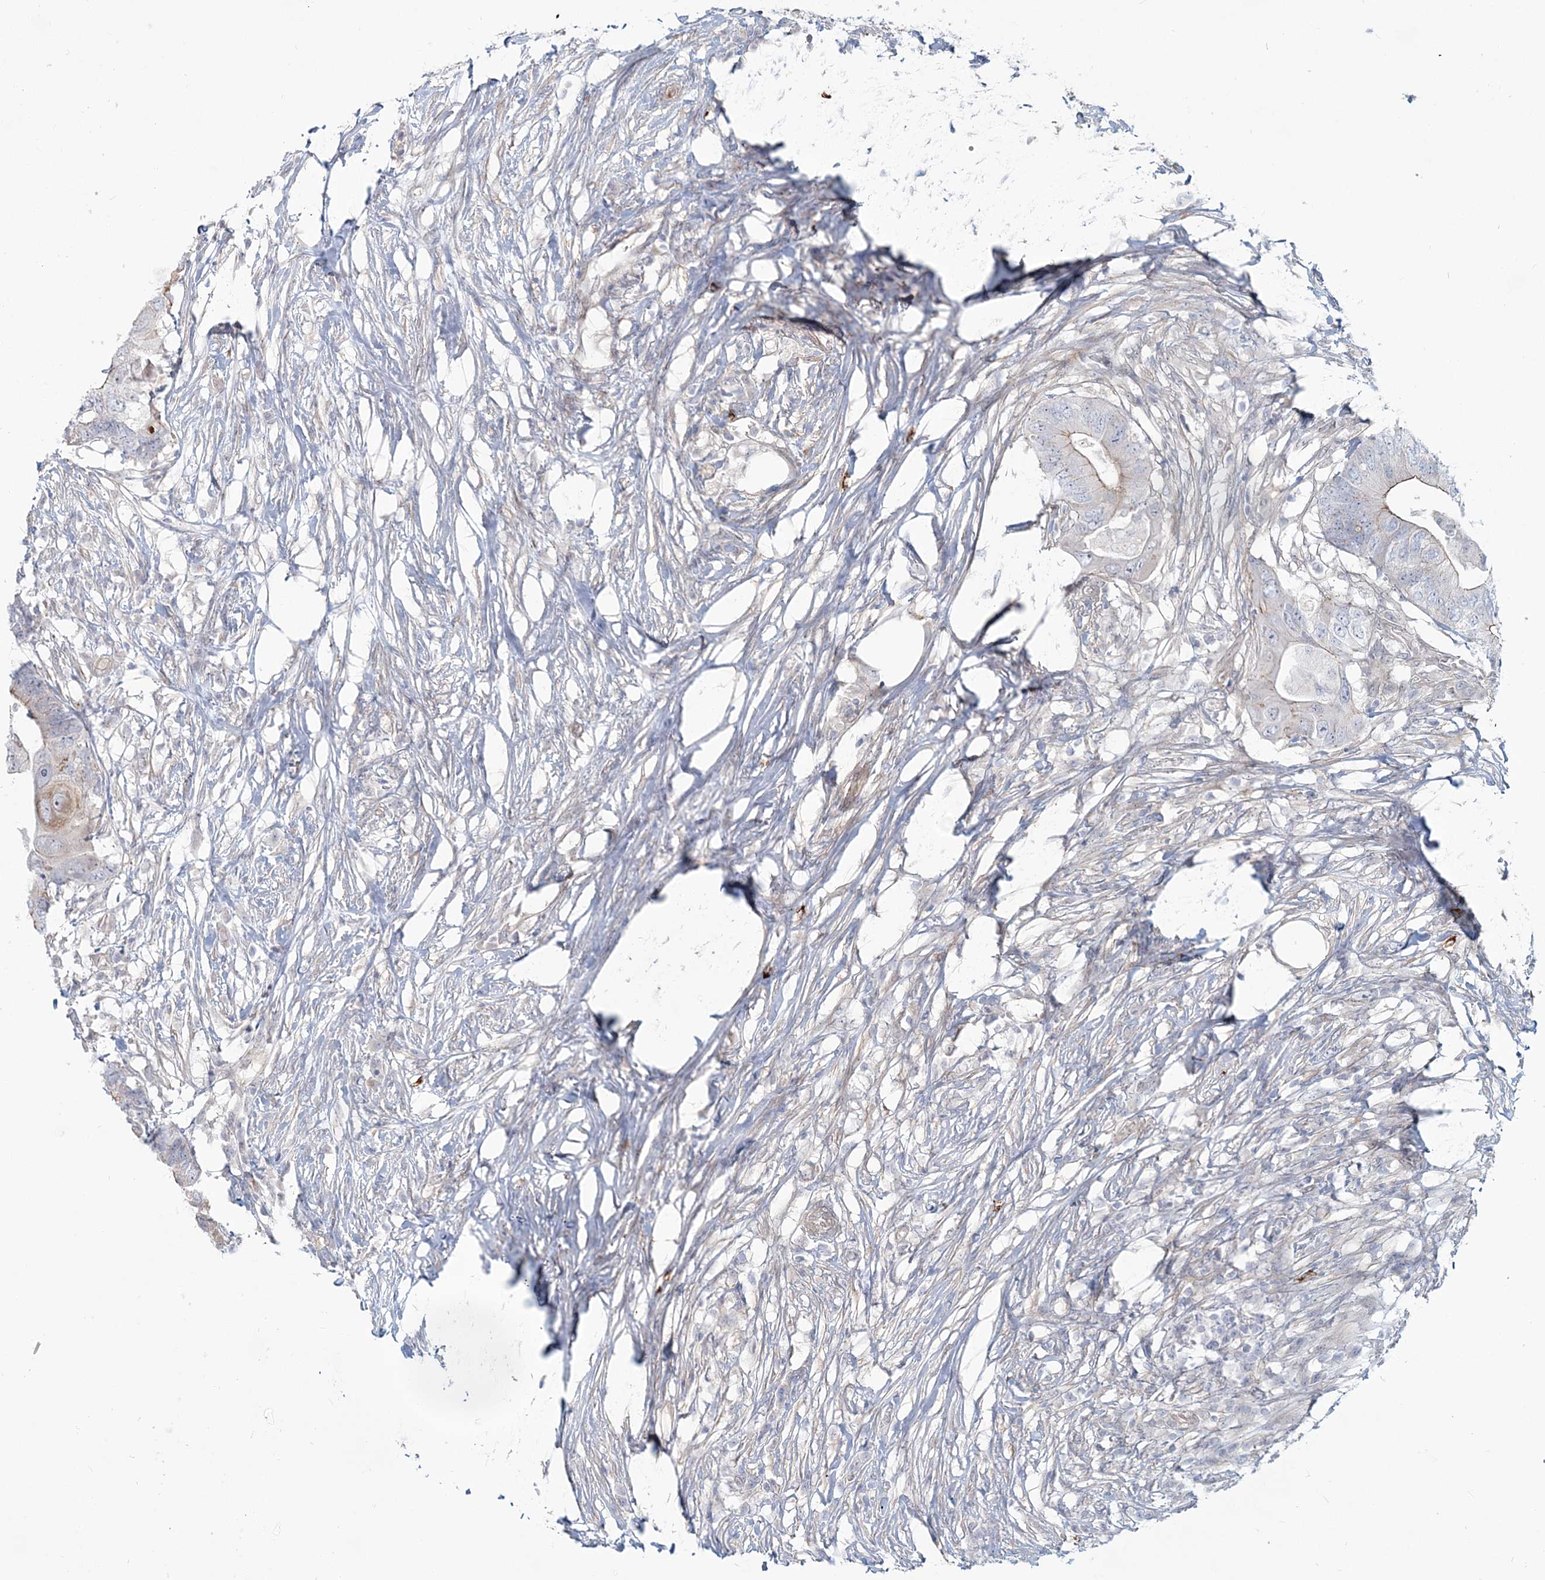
{"staining": {"intensity": "moderate", "quantity": "<25%", "location": "cytoplasmic/membranous"}, "tissue": "colorectal cancer", "cell_type": "Tumor cells", "image_type": "cancer", "snomed": [{"axis": "morphology", "description": "Adenocarcinoma, NOS"}, {"axis": "topography", "description": "Colon"}], "caption": "Protein expression analysis of human colorectal adenocarcinoma reveals moderate cytoplasmic/membranous expression in about <25% of tumor cells. The staining was performed using DAB, with brown indicating positive protein expression. Nuclei are stained blue with hematoxylin.", "gene": "SH3PXD2A", "patient": {"sex": "male", "age": 71}}